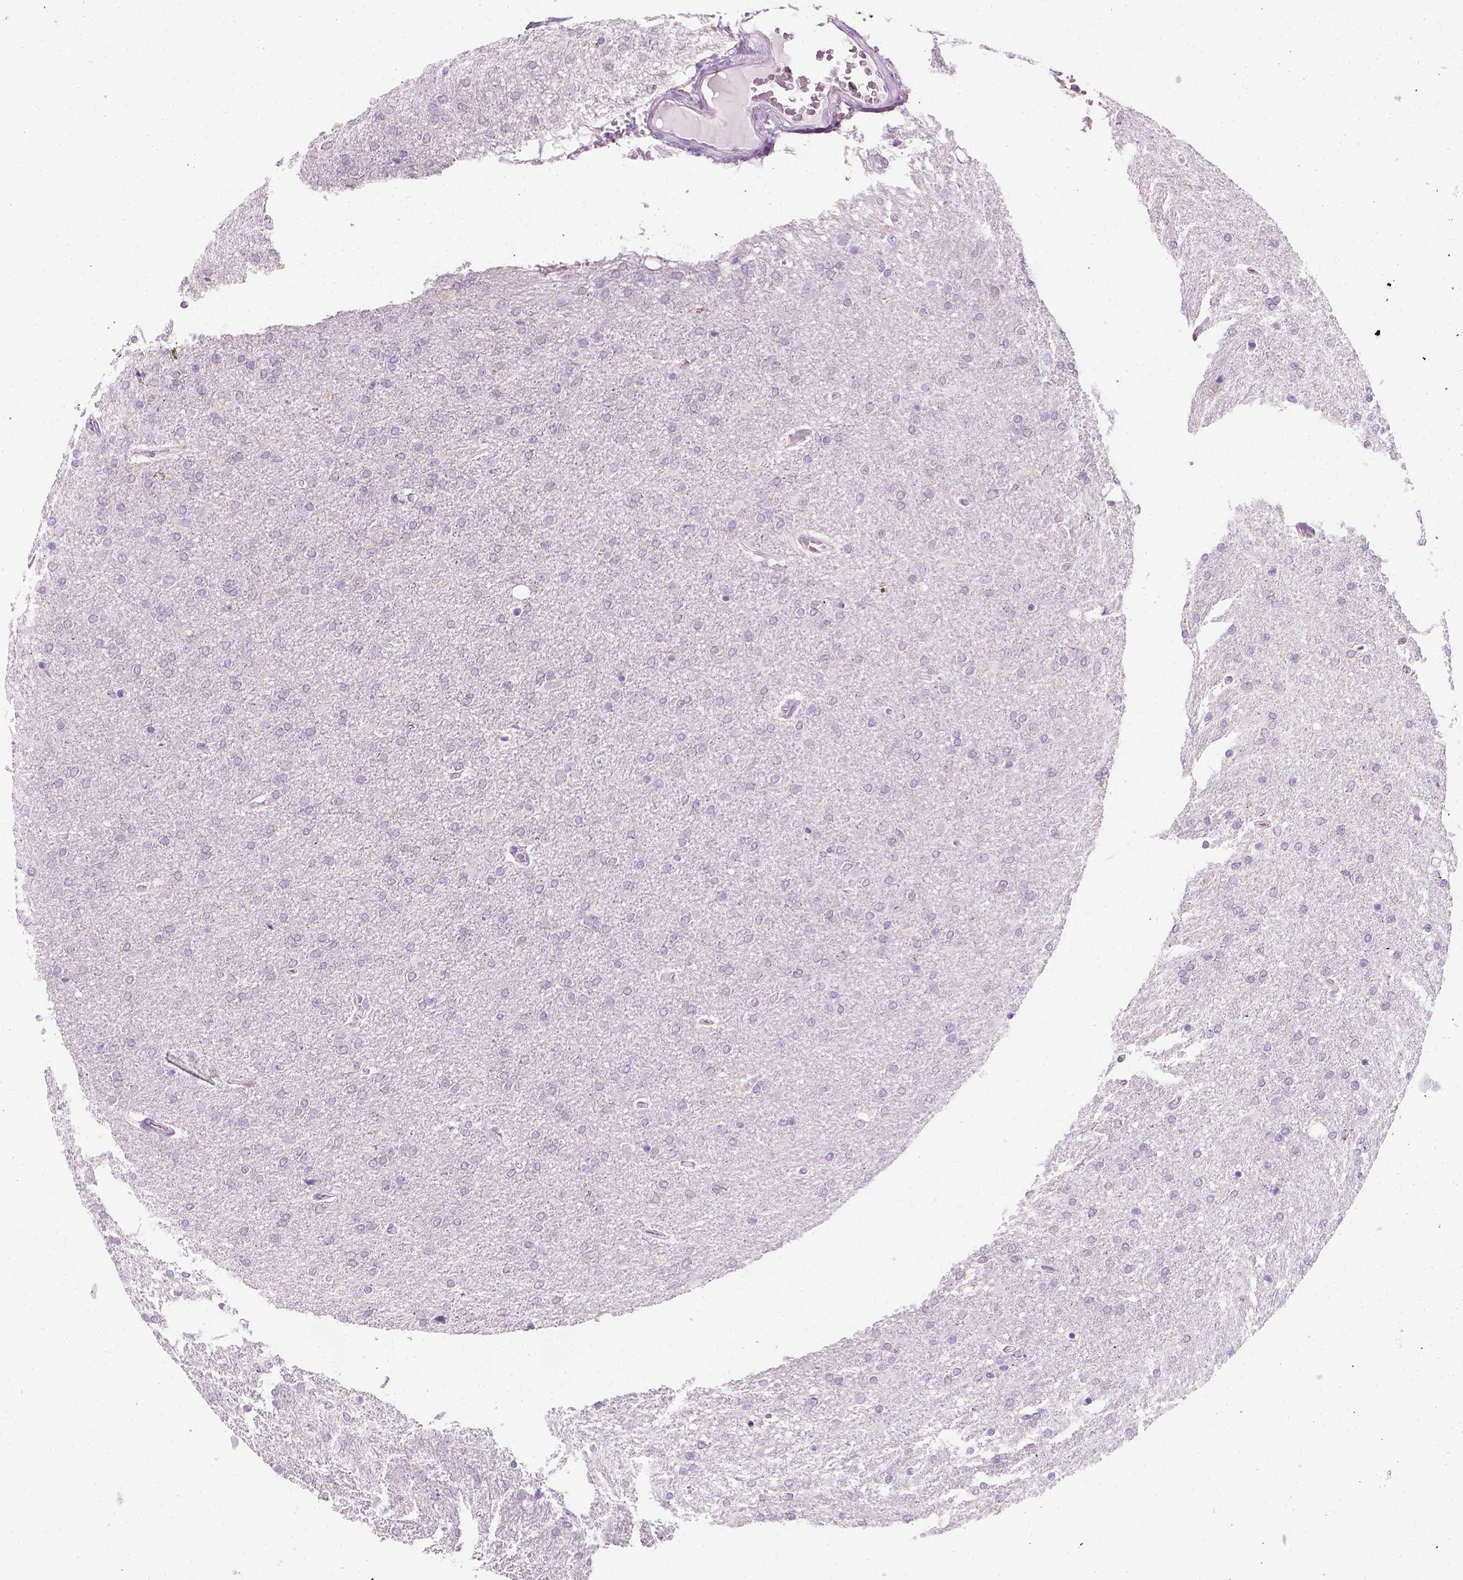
{"staining": {"intensity": "negative", "quantity": "none", "location": "none"}, "tissue": "glioma", "cell_type": "Tumor cells", "image_type": "cancer", "snomed": [{"axis": "morphology", "description": "Glioma, malignant, High grade"}, {"axis": "topography", "description": "Cerebral cortex"}], "caption": "An image of glioma stained for a protein shows no brown staining in tumor cells.", "gene": "DCAF8L1", "patient": {"sex": "male", "age": 70}}